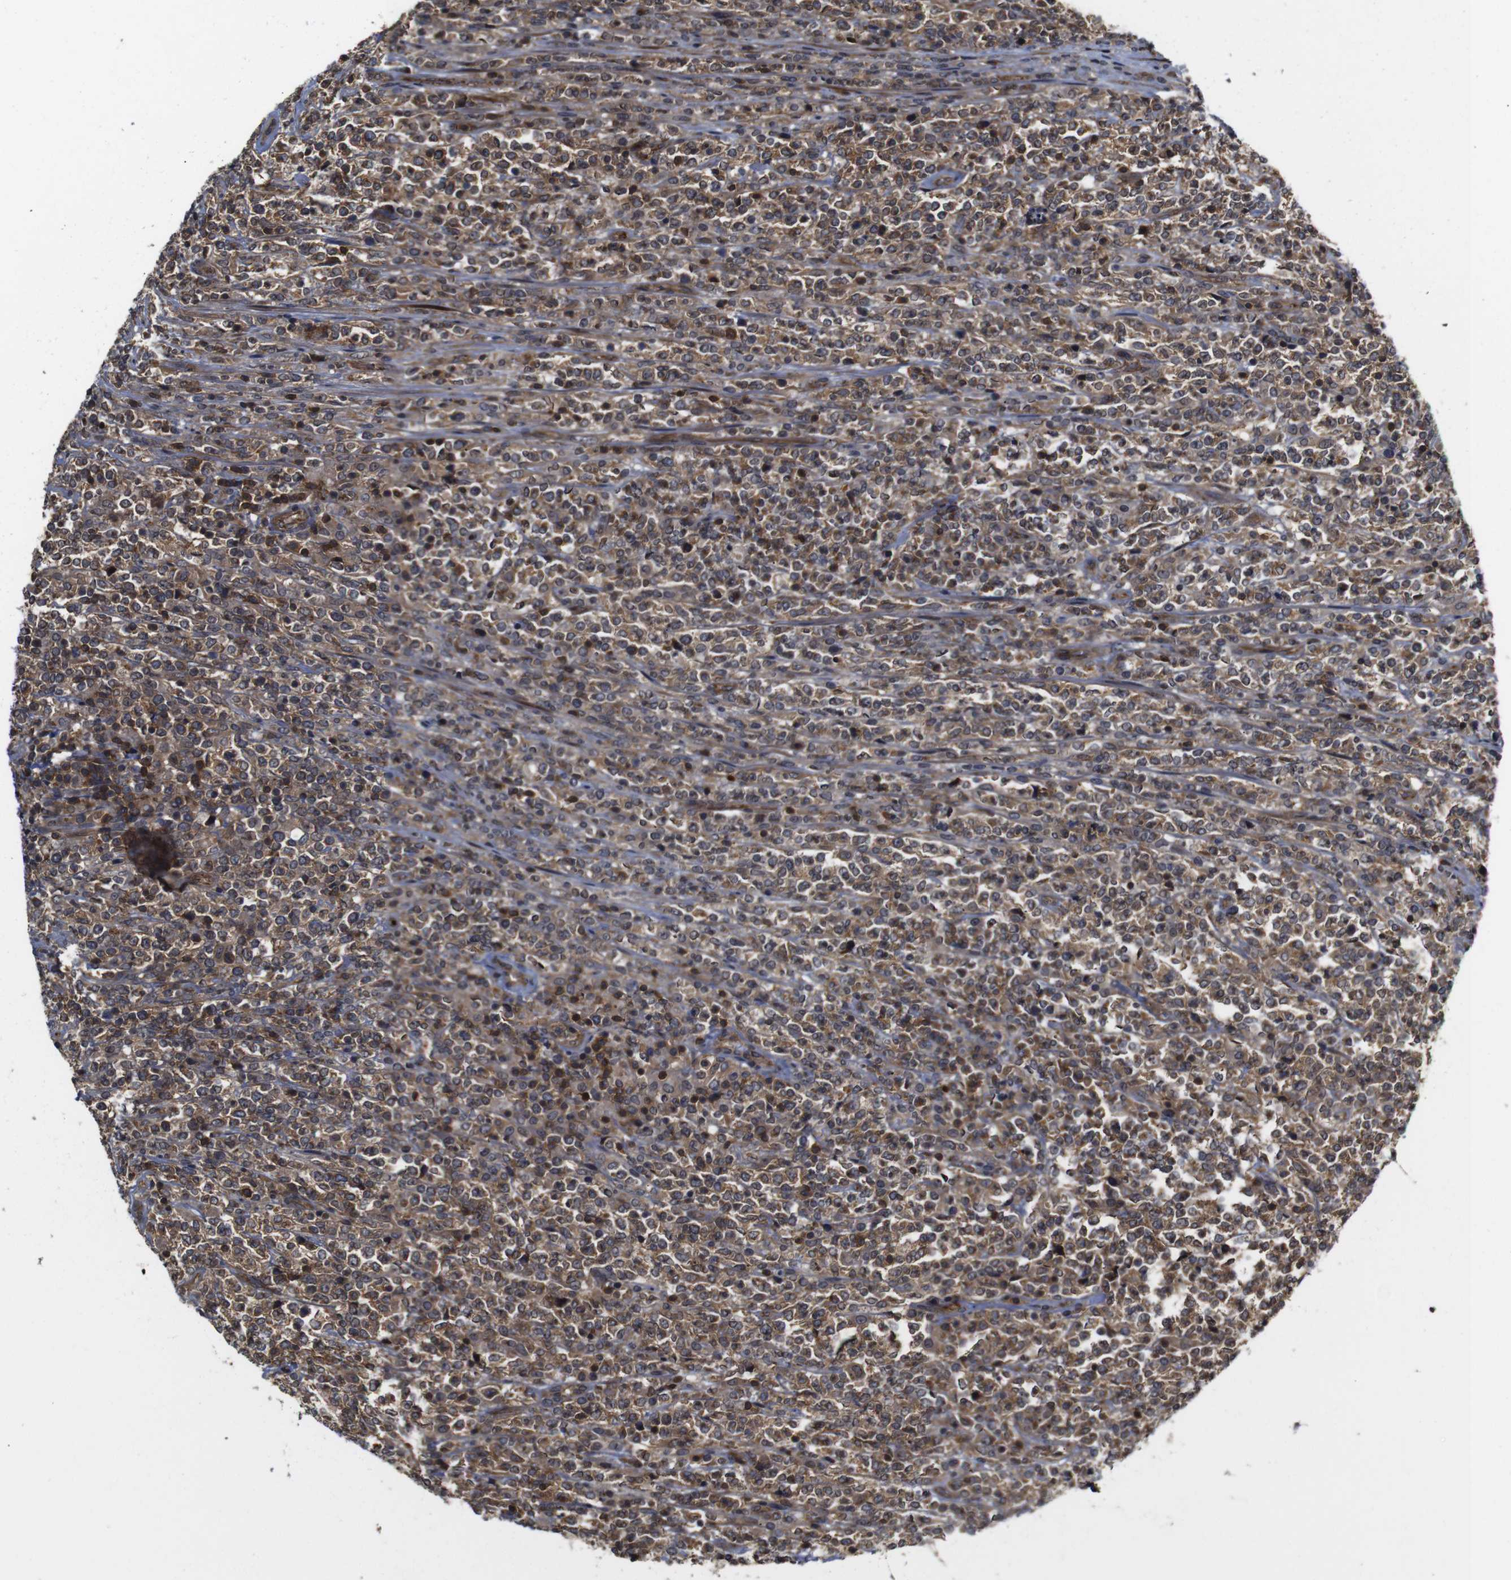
{"staining": {"intensity": "moderate", "quantity": ">75%", "location": "cytoplasmic/membranous"}, "tissue": "lymphoma", "cell_type": "Tumor cells", "image_type": "cancer", "snomed": [{"axis": "morphology", "description": "Malignant lymphoma, non-Hodgkin's type, High grade"}, {"axis": "topography", "description": "Soft tissue"}], "caption": "An image of high-grade malignant lymphoma, non-Hodgkin's type stained for a protein shows moderate cytoplasmic/membranous brown staining in tumor cells.", "gene": "NANOS1", "patient": {"sex": "male", "age": 18}}